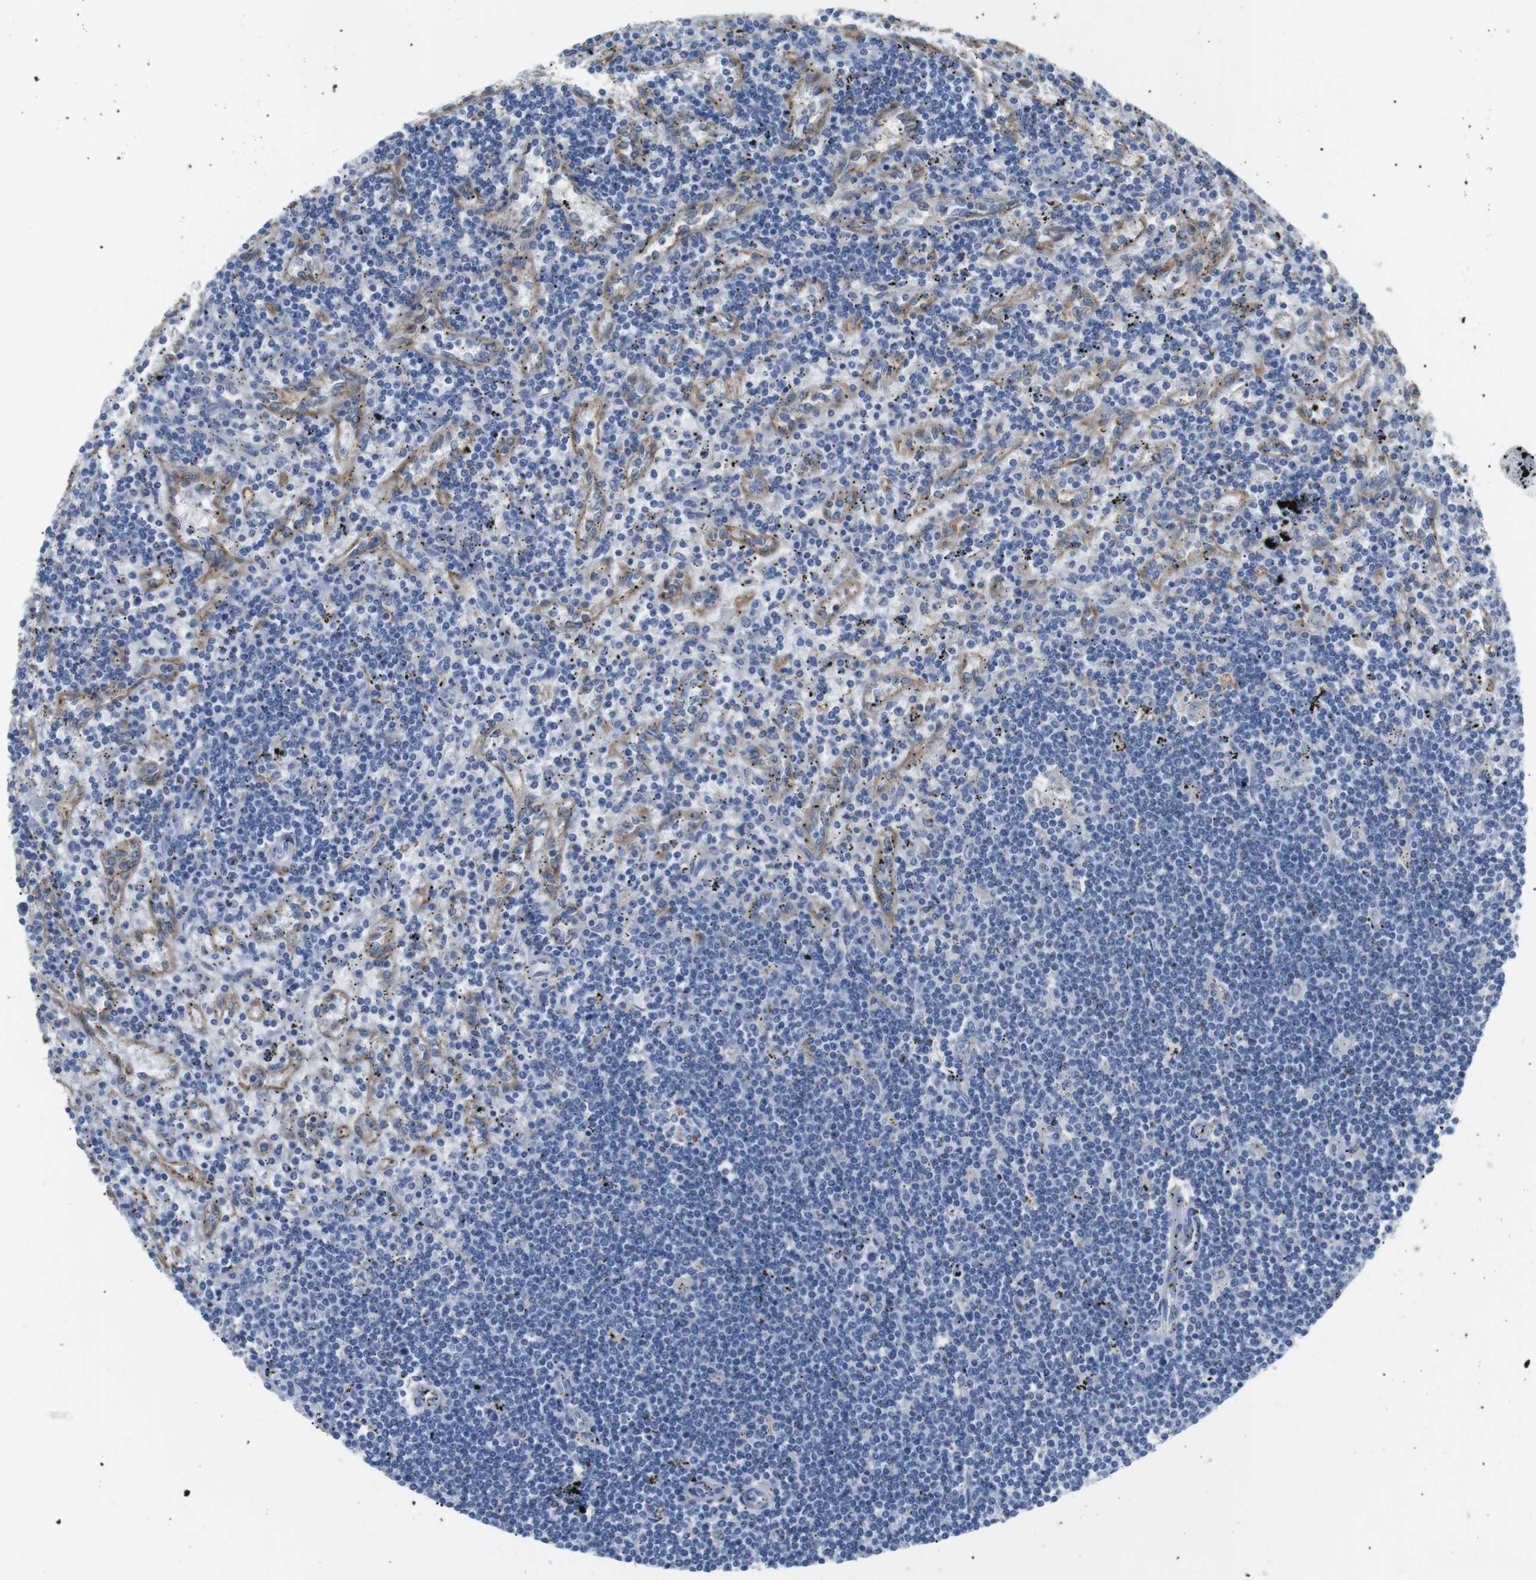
{"staining": {"intensity": "negative", "quantity": "none", "location": "none"}, "tissue": "lymphoma", "cell_type": "Tumor cells", "image_type": "cancer", "snomed": [{"axis": "morphology", "description": "Malignant lymphoma, non-Hodgkin's type, Low grade"}, {"axis": "topography", "description": "Spleen"}], "caption": "Immunohistochemical staining of human lymphoma demonstrates no significant expression in tumor cells.", "gene": "FCGRT", "patient": {"sex": "male", "age": 76}}